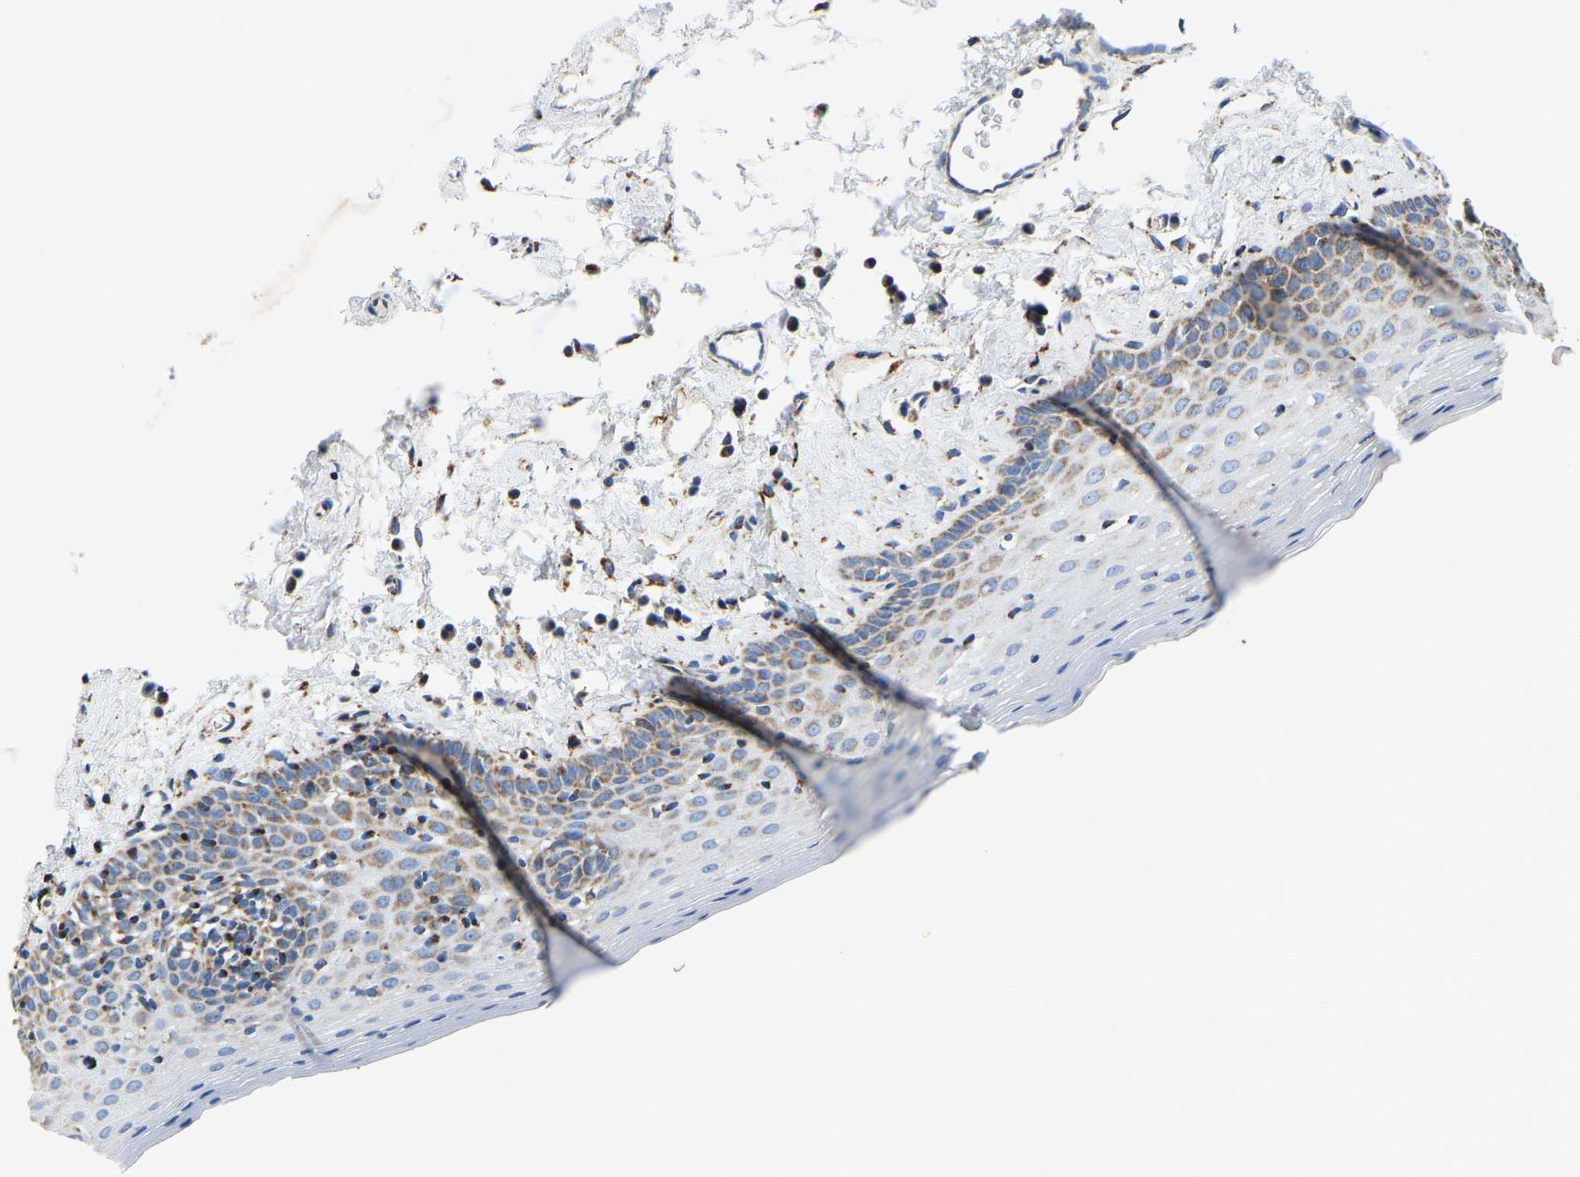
{"staining": {"intensity": "moderate", "quantity": "25%-75%", "location": "cytoplasmic/membranous"}, "tissue": "oral mucosa", "cell_type": "Squamous epithelial cells", "image_type": "normal", "snomed": [{"axis": "morphology", "description": "Normal tissue, NOS"}, {"axis": "topography", "description": "Oral tissue"}], "caption": "The immunohistochemical stain shows moderate cytoplasmic/membranous staining in squamous epithelial cells of benign oral mucosa. The staining is performed using DAB (3,3'-diaminobenzidine) brown chromogen to label protein expression. The nuclei are counter-stained blue using hematoxylin.", "gene": "SFXN1", "patient": {"sex": "male", "age": 66}}